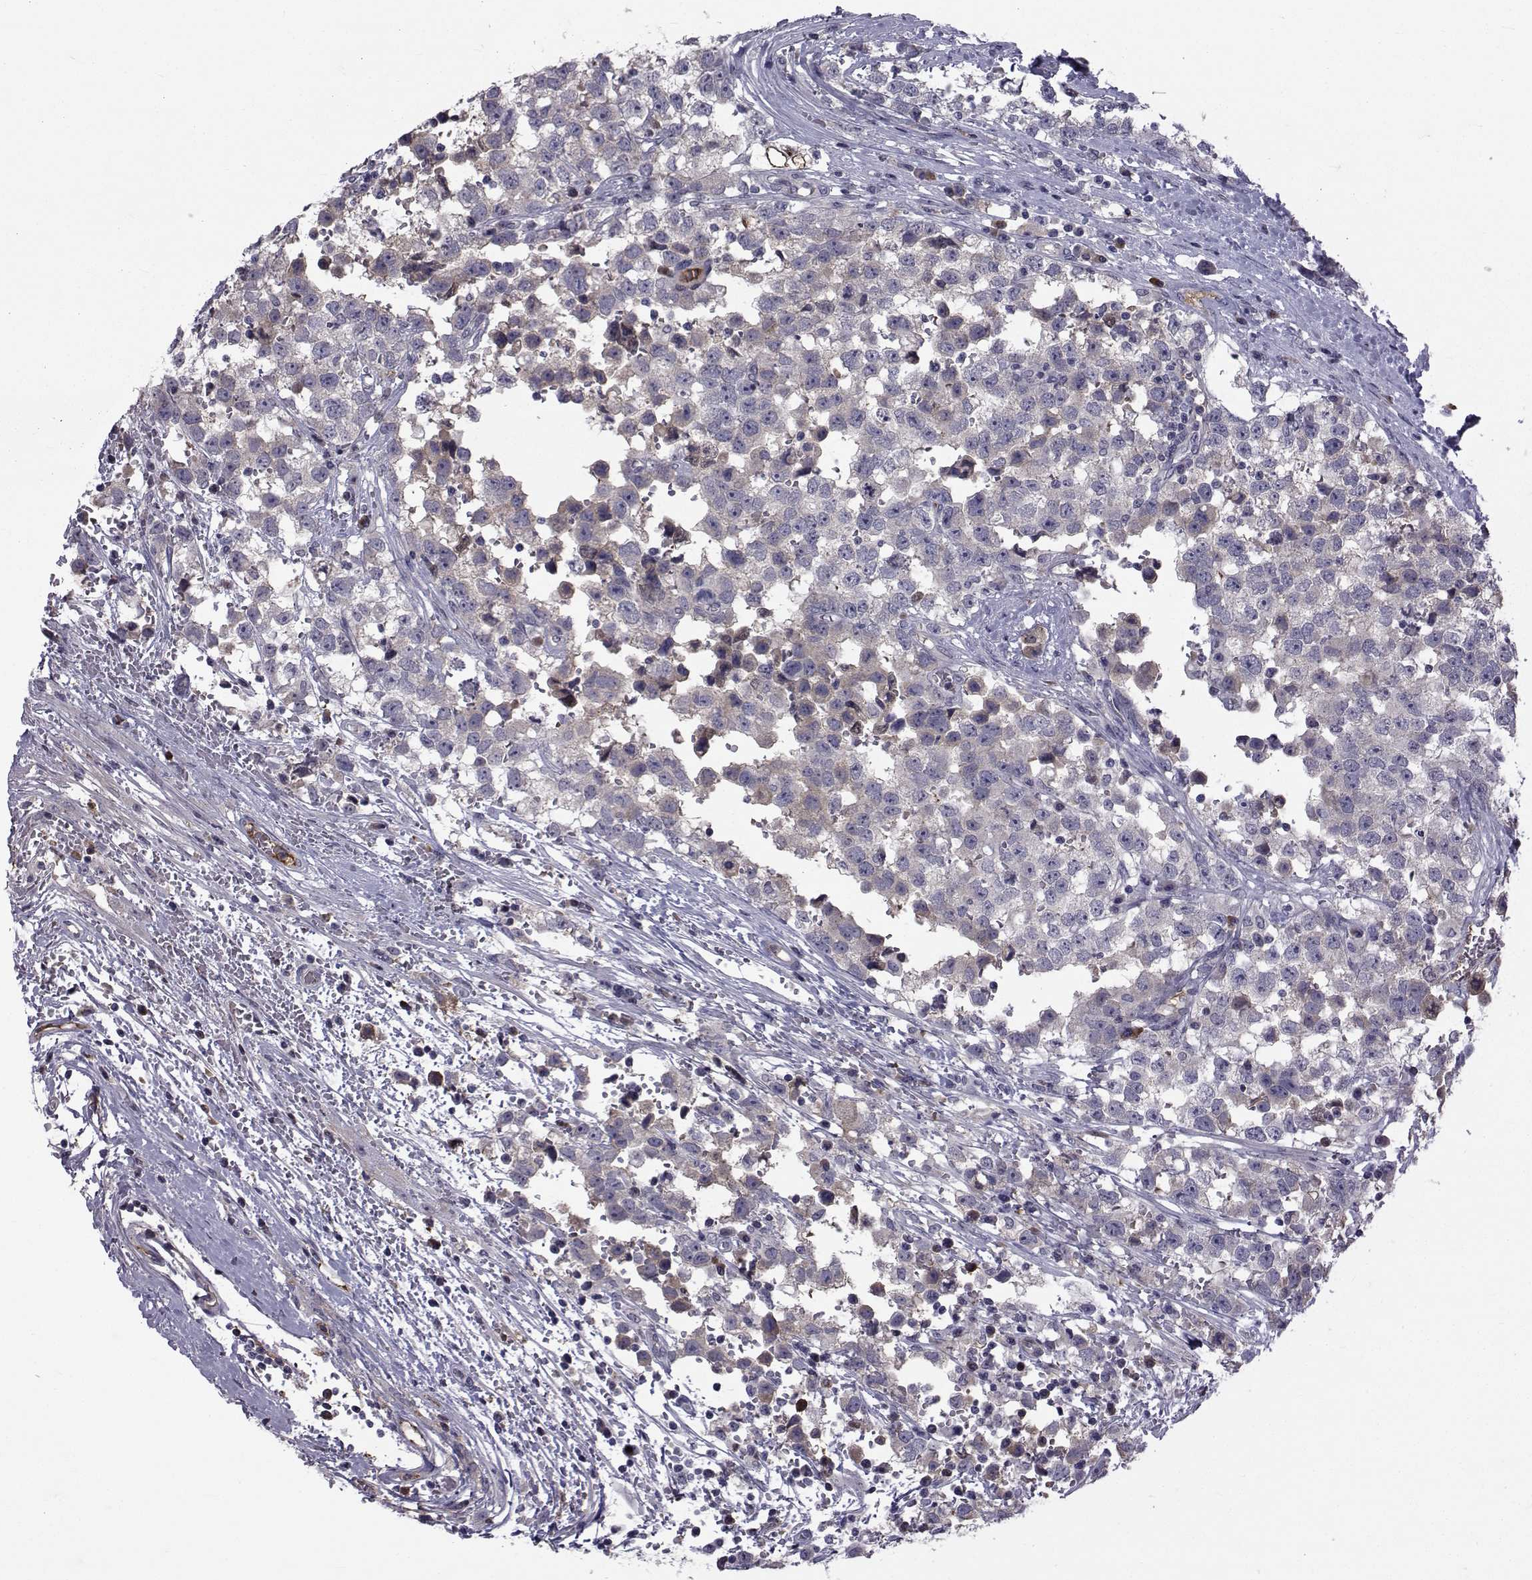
{"staining": {"intensity": "weak", "quantity": "<25%", "location": "cytoplasmic/membranous"}, "tissue": "testis cancer", "cell_type": "Tumor cells", "image_type": "cancer", "snomed": [{"axis": "morphology", "description": "Seminoma, NOS"}, {"axis": "topography", "description": "Testis"}], "caption": "Seminoma (testis) was stained to show a protein in brown. There is no significant staining in tumor cells. (Brightfield microscopy of DAB (3,3'-diaminobenzidine) IHC at high magnification).", "gene": "TNFRSF11B", "patient": {"sex": "male", "age": 34}}